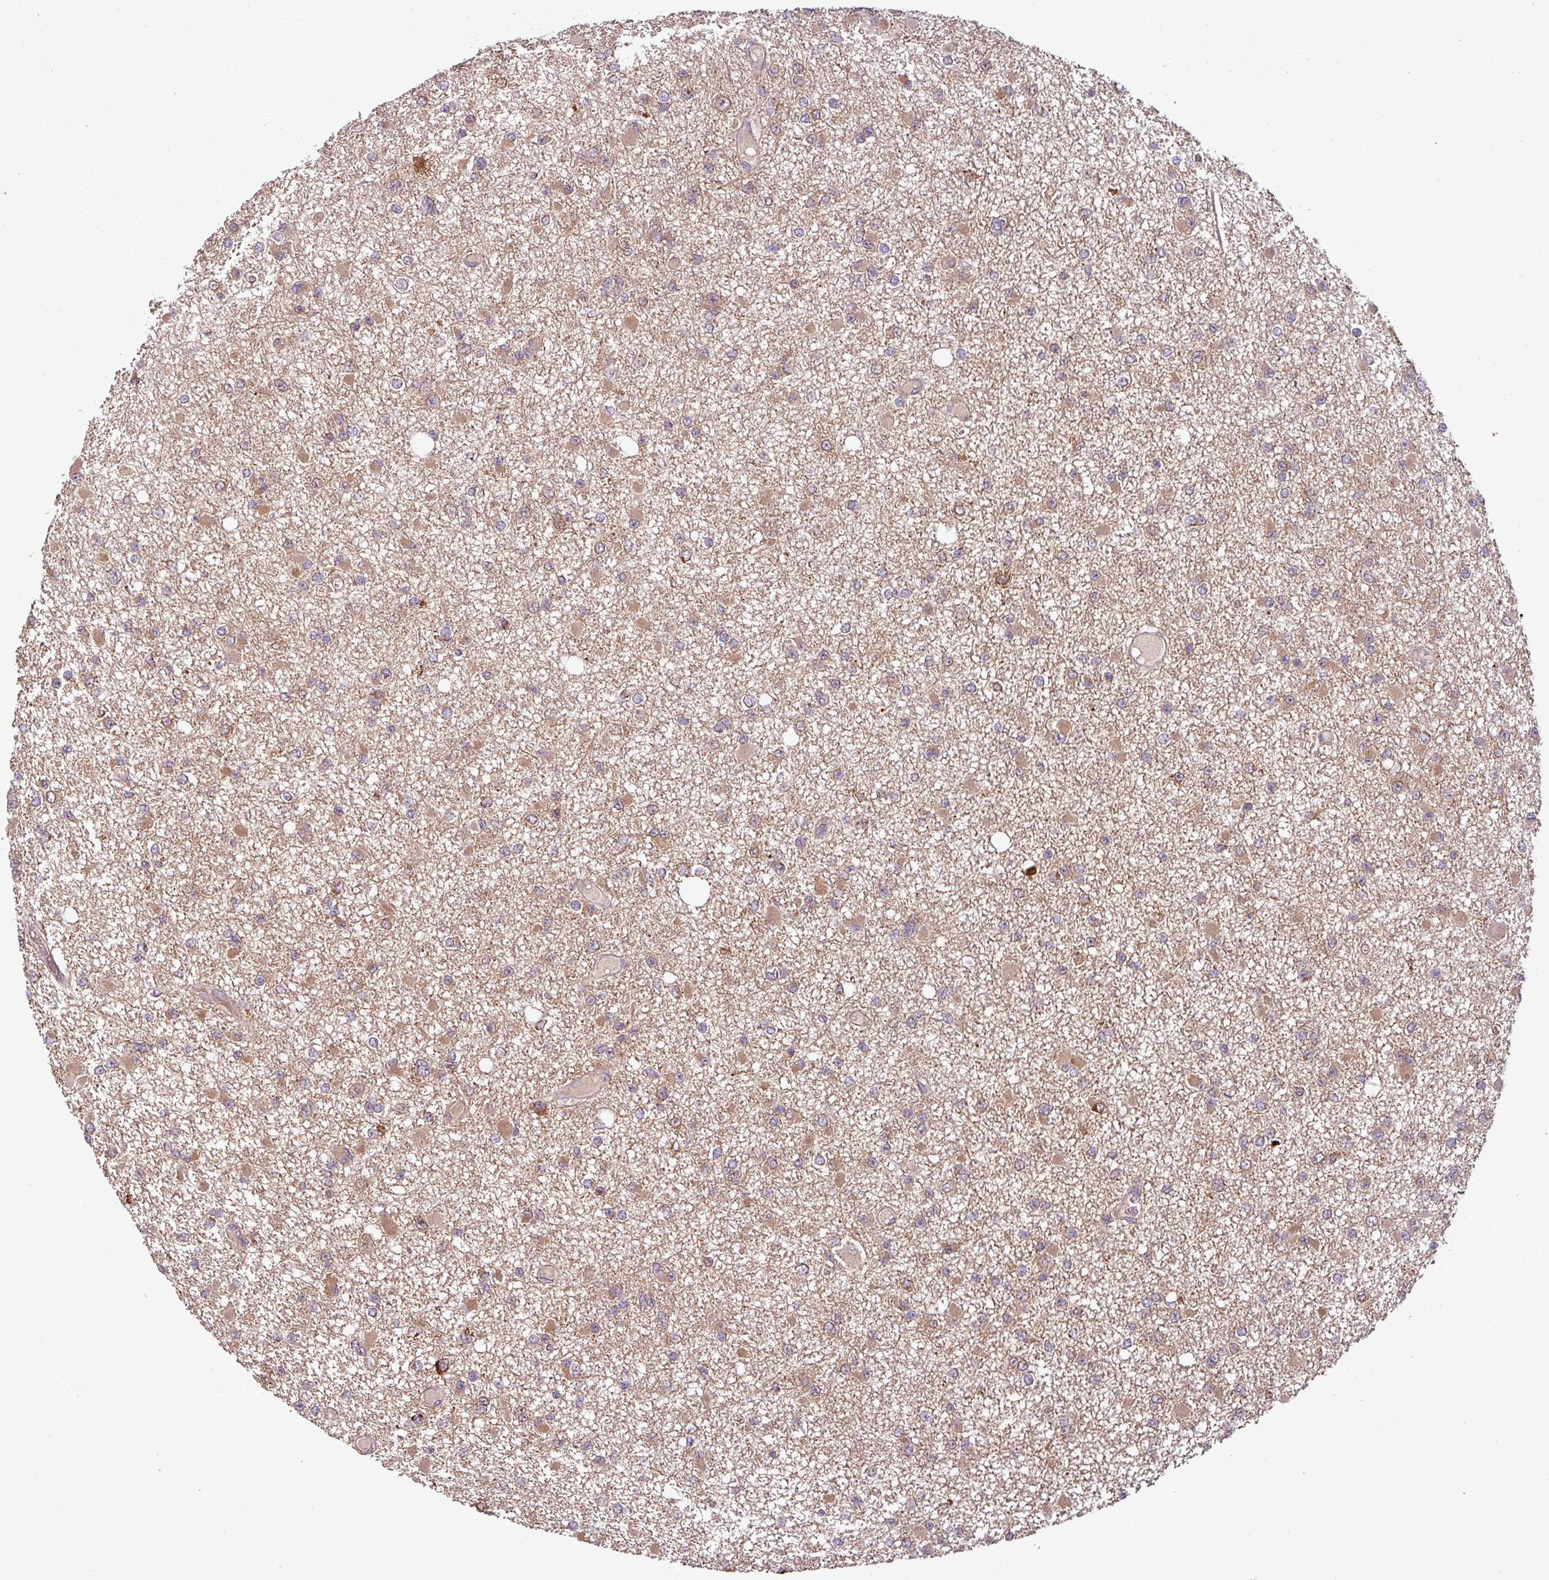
{"staining": {"intensity": "moderate", "quantity": ">75%", "location": "cytoplasmic/membranous"}, "tissue": "glioma", "cell_type": "Tumor cells", "image_type": "cancer", "snomed": [{"axis": "morphology", "description": "Glioma, malignant, Low grade"}, {"axis": "topography", "description": "Brain"}], "caption": "Immunohistochemical staining of malignant low-grade glioma shows moderate cytoplasmic/membranous protein staining in about >75% of tumor cells. Nuclei are stained in blue.", "gene": "MCTP2", "patient": {"sex": "female", "age": 22}}